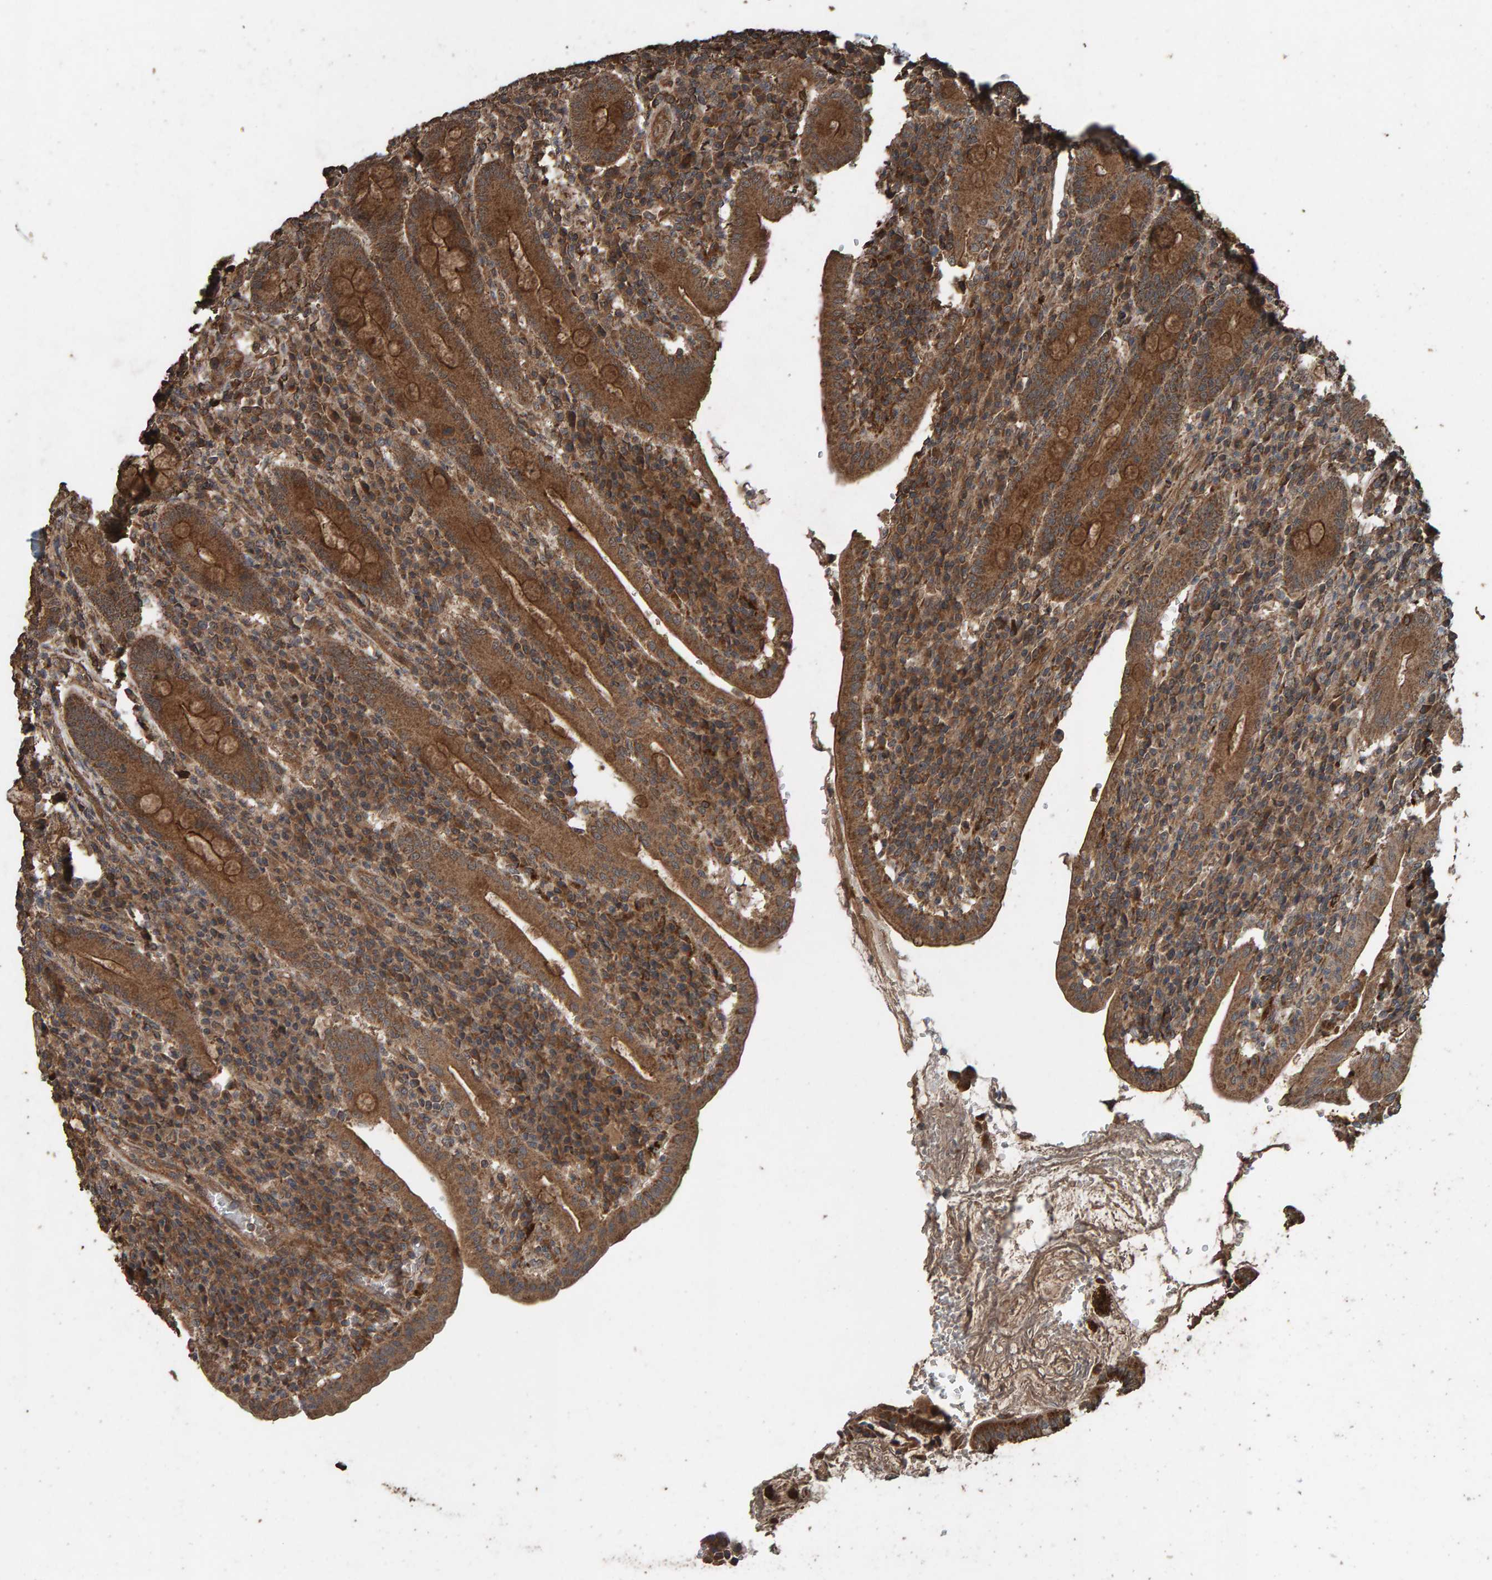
{"staining": {"intensity": "moderate", "quantity": ">75%", "location": "cytoplasmic/membranous"}, "tissue": "duodenum", "cell_type": "Glandular cells", "image_type": "normal", "snomed": [{"axis": "morphology", "description": "Normal tissue, NOS"}, {"axis": "morphology", "description": "Adenocarcinoma, NOS"}, {"axis": "topography", "description": "Pancreas"}, {"axis": "topography", "description": "Duodenum"}], "caption": "High-power microscopy captured an IHC micrograph of benign duodenum, revealing moderate cytoplasmic/membranous expression in approximately >75% of glandular cells. The staining was performed using DAB (3,3'-diaminobenzidine) to visualize the protein expression in brown, while the nuclei were stained in blue with hematoxylin (Magnification: 20x).", "gene": "DUS1L", "patient": {"sex": "male", "age": 50}}